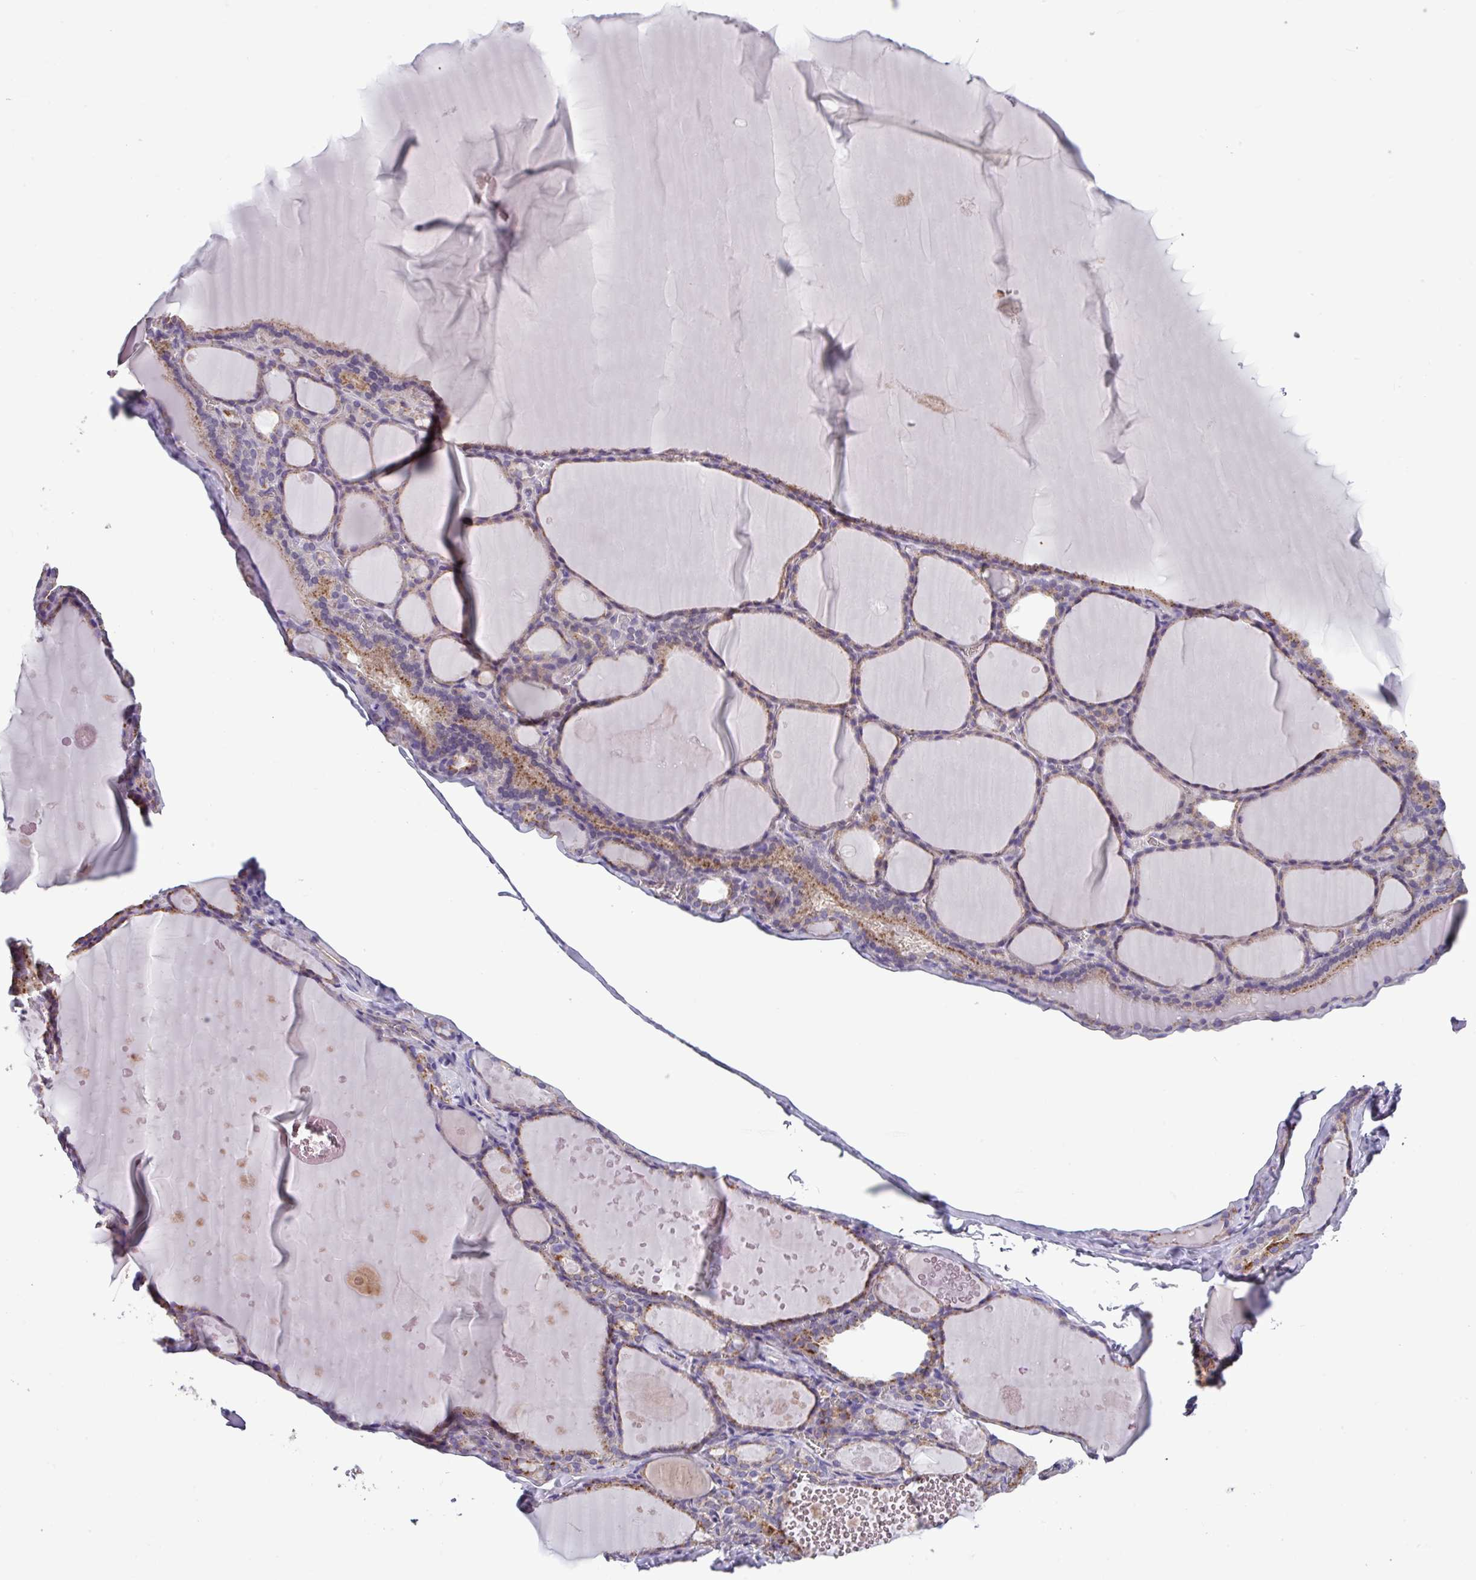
{"staining": {"intensity": "weak", "quantity": "25%-75%", "location": "cytoplasmic/membranous"}, "tissue": "thyroid gland", "cell_type": "Glandular cells", "image_type": "normal", "snomed": [{"axis": "morphology", "description": "Normal tissue, NOS"}, {"axis": "topography", "description": "Thyroid gland"}], "caption": "Brown immunohistochemical staining in normal thyroid gland exhibits weak cytoplasmic/membranous staining in approximately 25%-75% of glandular cells.", "gene": "SLC23A2", "patient": {"sex": "male", "age": 56}}